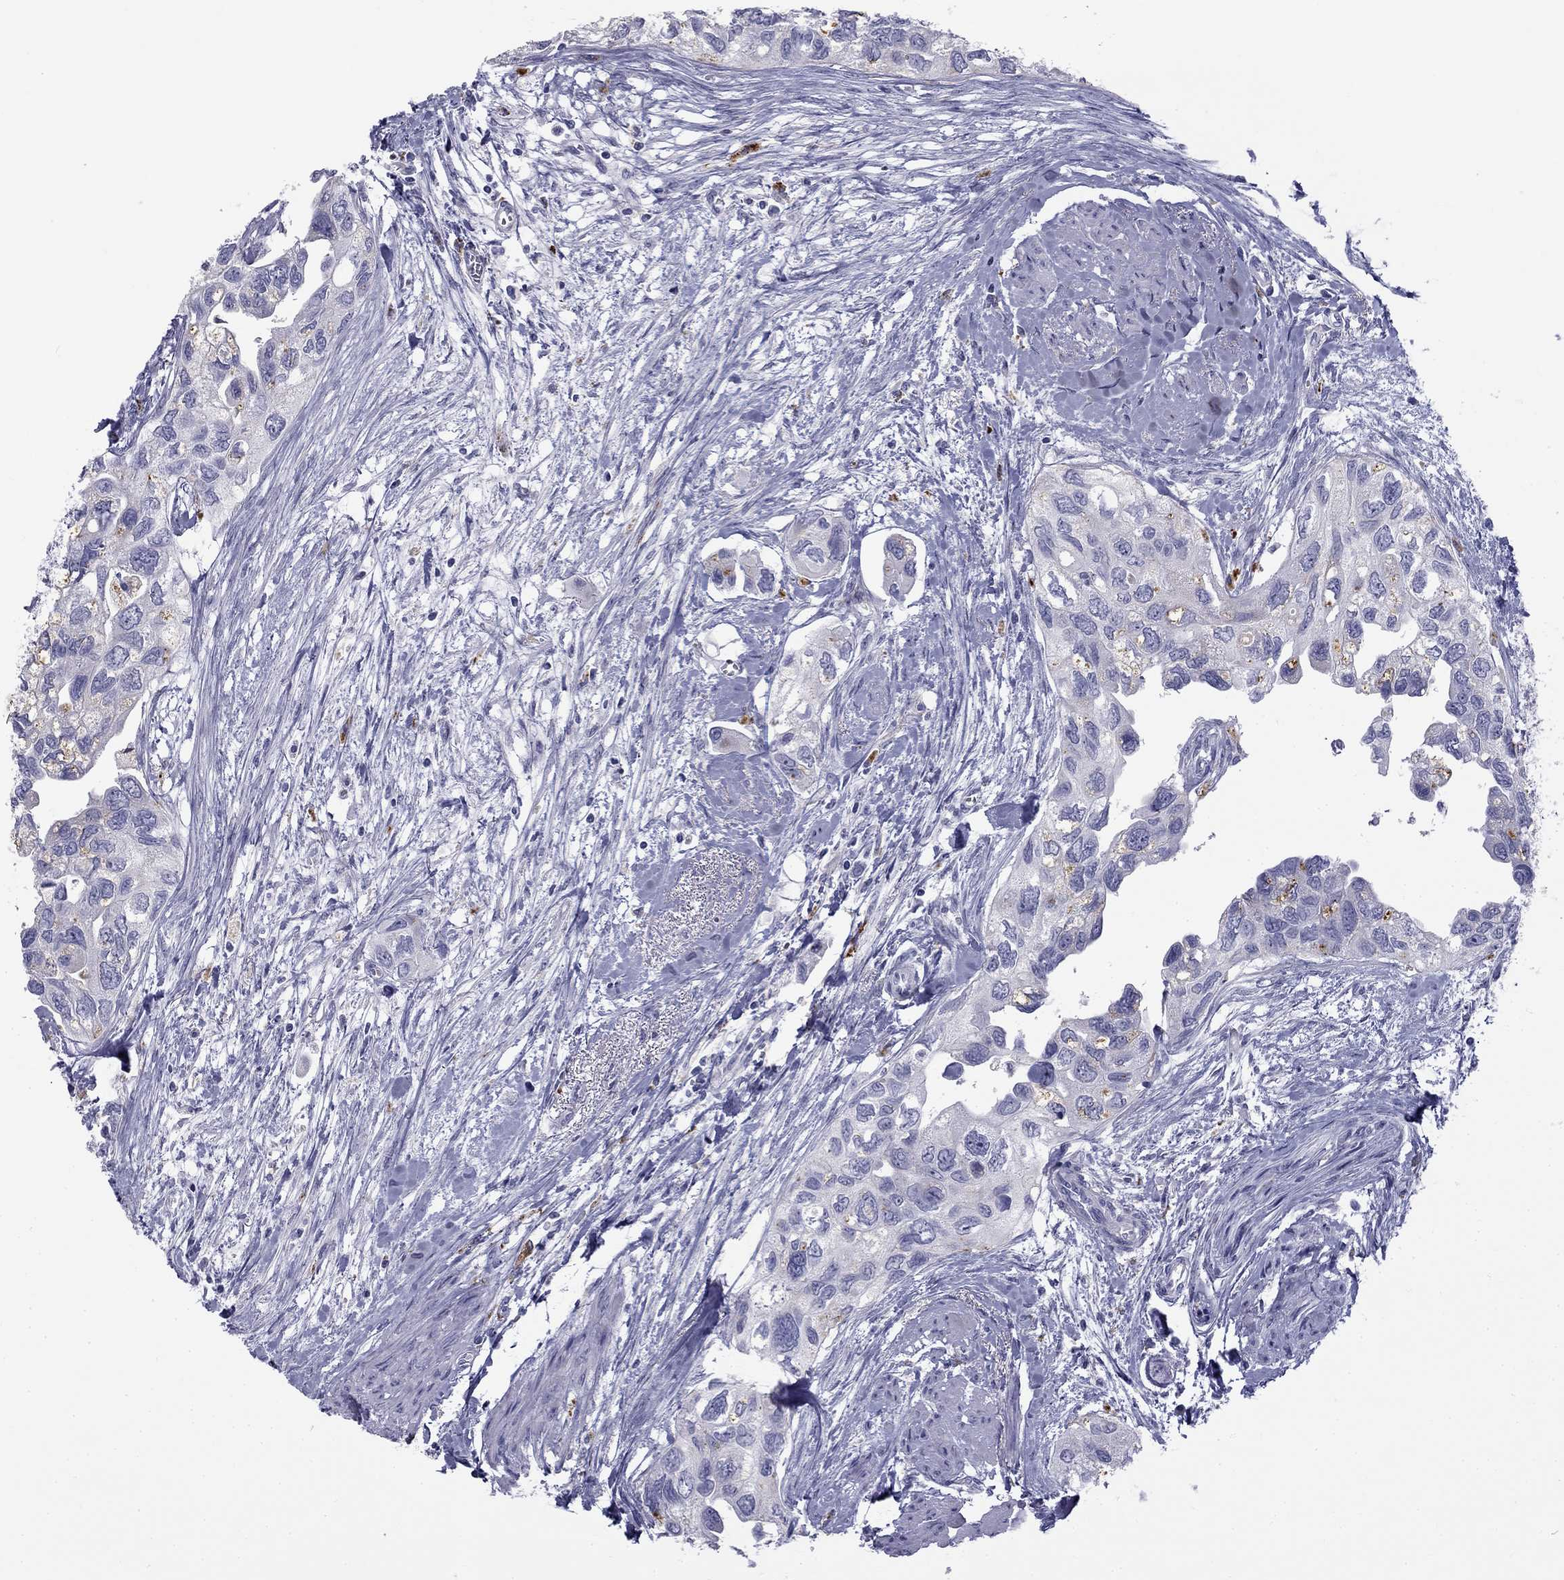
{"staining": {"intensity": "moderate", "quantity": "<25%", "location": "cytoplasmic/membranous"}, "tissue": "urothelial cancer", "cell_type": "Tumor cells", "image_type": "cancer", "snomed": [{"axis": "morphology", "description": "Urothelial carcinoma, High grade"}, {"axis": "topography", "description": "Urinary bladder"}], "caption": "The immunohistochemical stain highlights moderate cytoplasmic/membranous positivity in tumor cells of urothelial cancer tissue. (Brightfield microscopy of DAB IHC at high magnification).", "gene": "CLPSL2", "patient": {"sex": "male", "age": 59}}